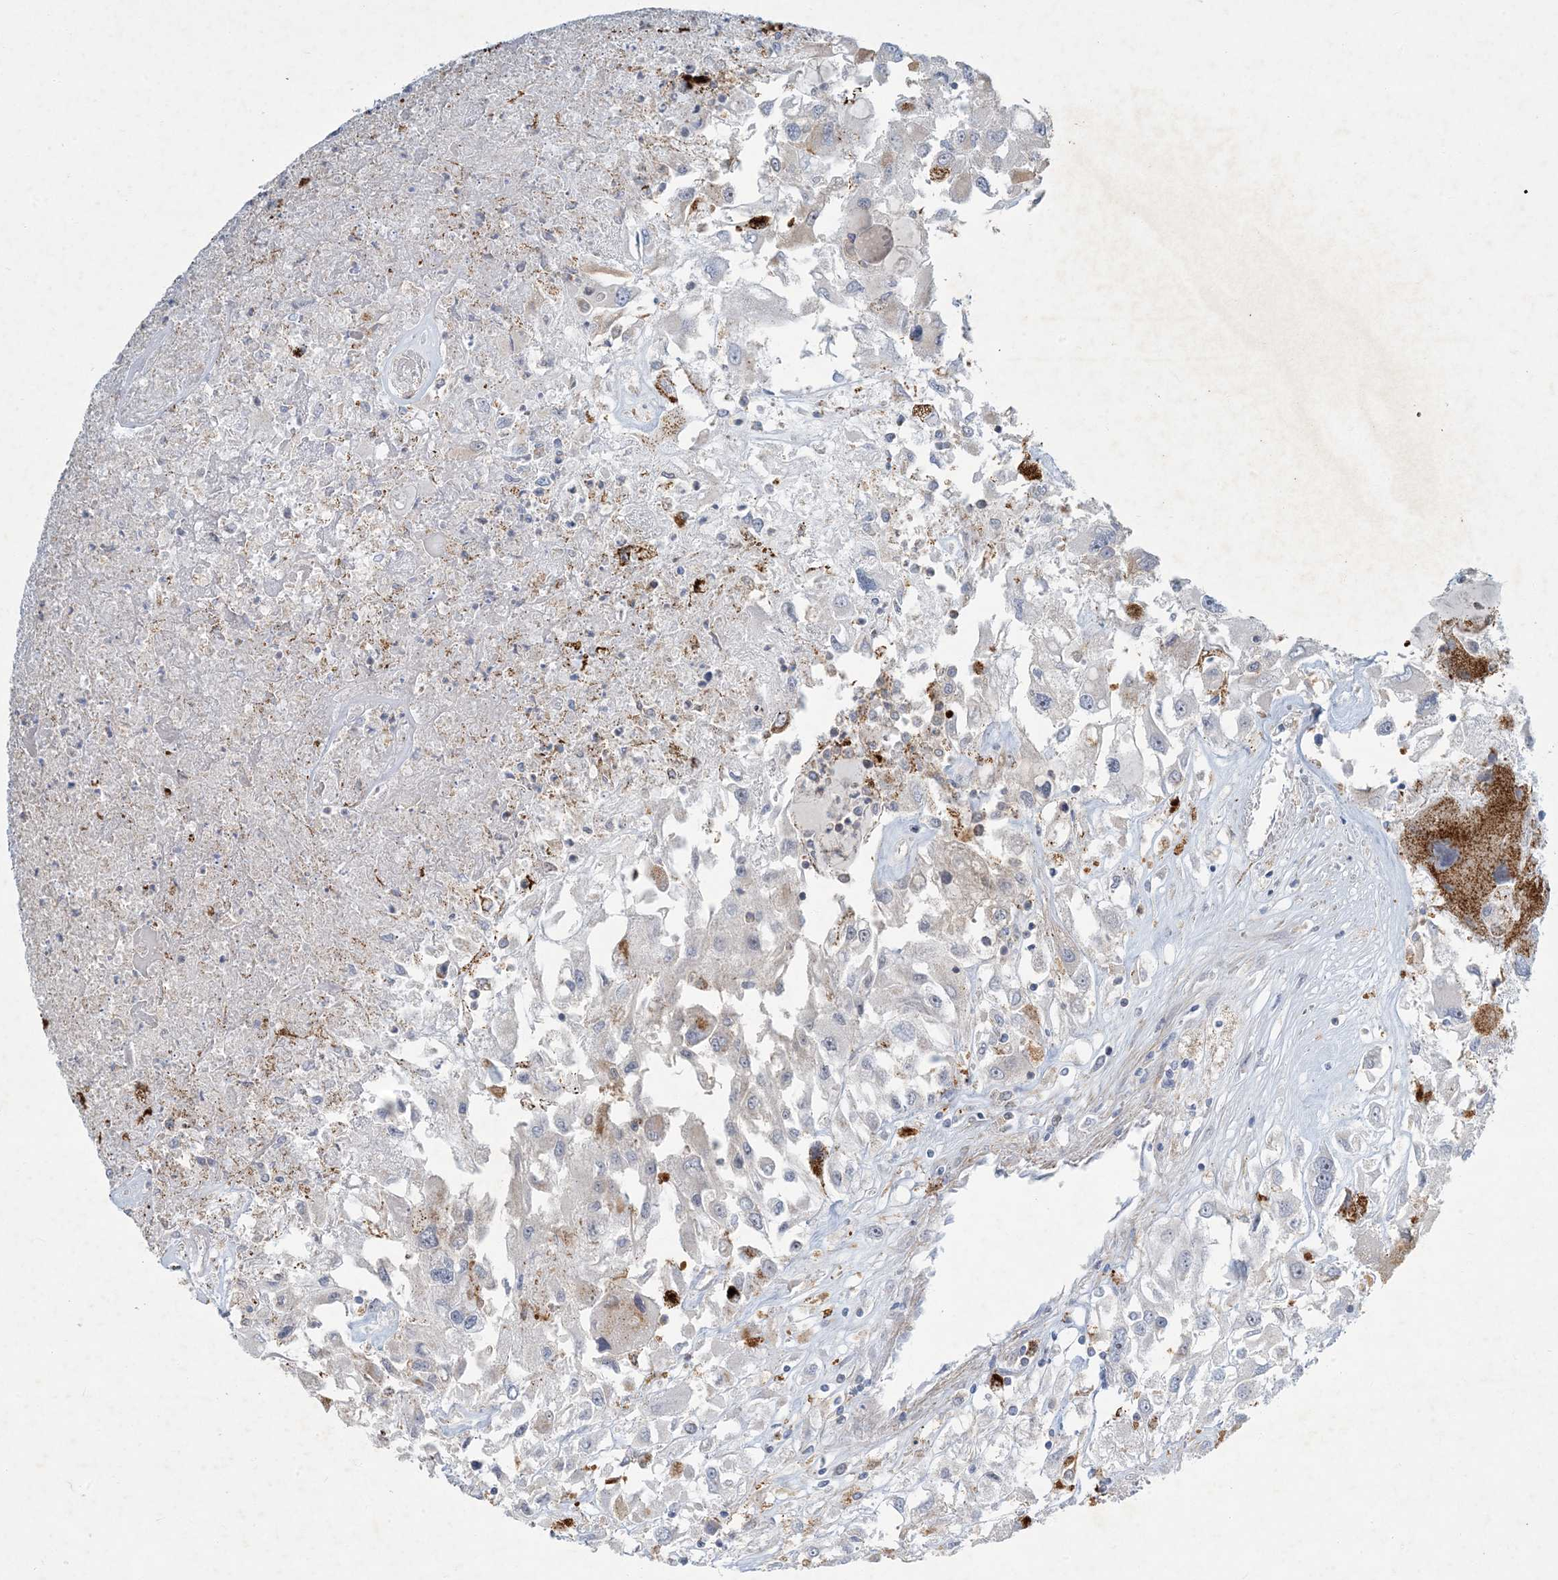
{"staining": {"intensity": "negative", "quantity": "none", "location": "none"}, "tissue": "renal cancer", "cell_type": "Tumor cells", "image_type": "cancer", "snomed": [{"axis": "morphology", "description": "Adenocarcinoma, NOS"}, {"axis": "topography", "description": "Kidney"}], "caption": "DAB (3,3'-diaminobenzidine) immunohistochemical staining of adenocarcinoma (renal) exhibits no significant staining in tumor cells.", "gene": "LTN1", "patient": {"sex": "female", "age": 52}}